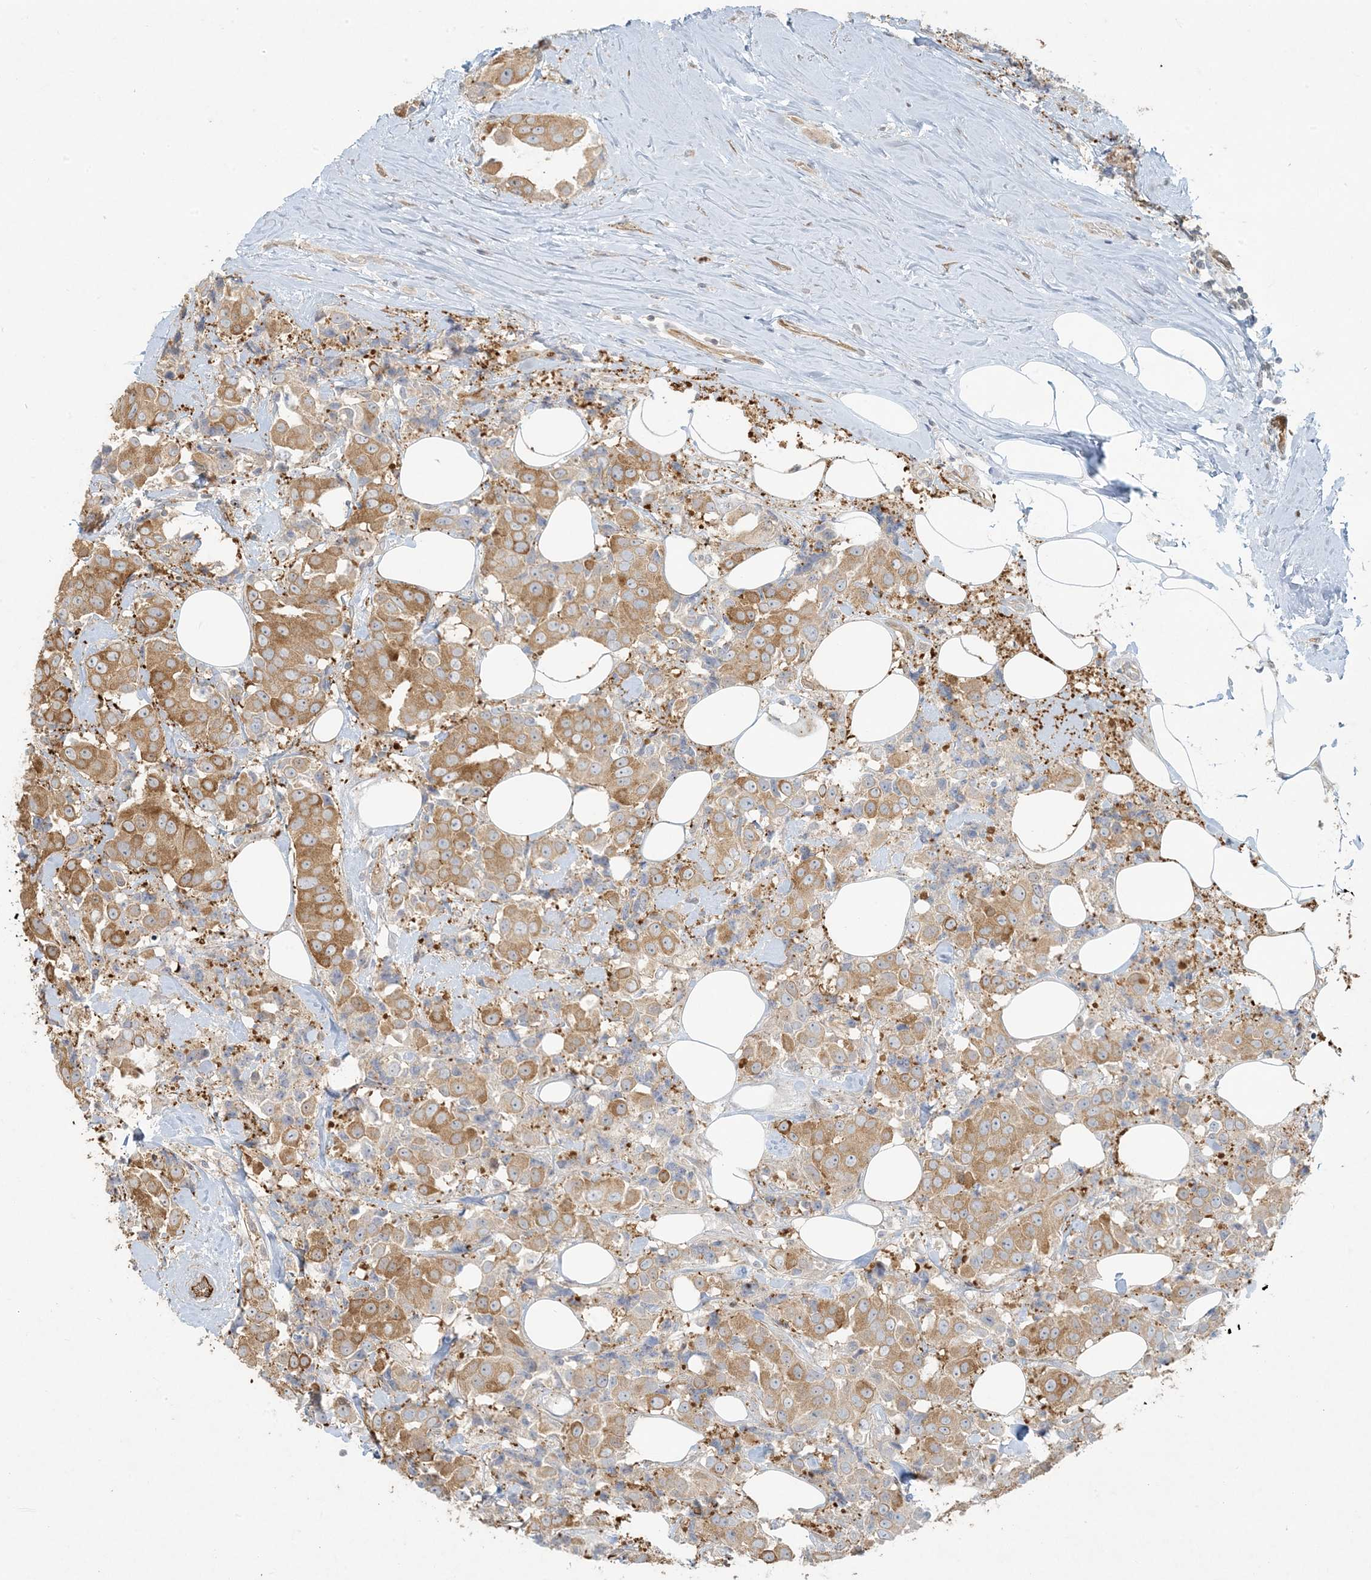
{"staining": {"intensity": "moderate", "quantity": ">75%", "location": "cytoplasmic/membranous"}, "tissue": "breast cancer", "cell_type": "Tumor cells", "image_type": "cancer", "snomed": [{"axis": "morphology", "description": "Normal tissue, NOS"}, {"axis": "morphology", "description": "Duct carcinoma"}, {"axis": "topography", "description": "Breast"}], "caption": "Human breast cancer (infiltrating ductal carcinoma) stained with a protein marker demonstrates moderate staining in tumor cells.", "gene": "BCORL1", "patient": {"sex": "female", "age": 39}}